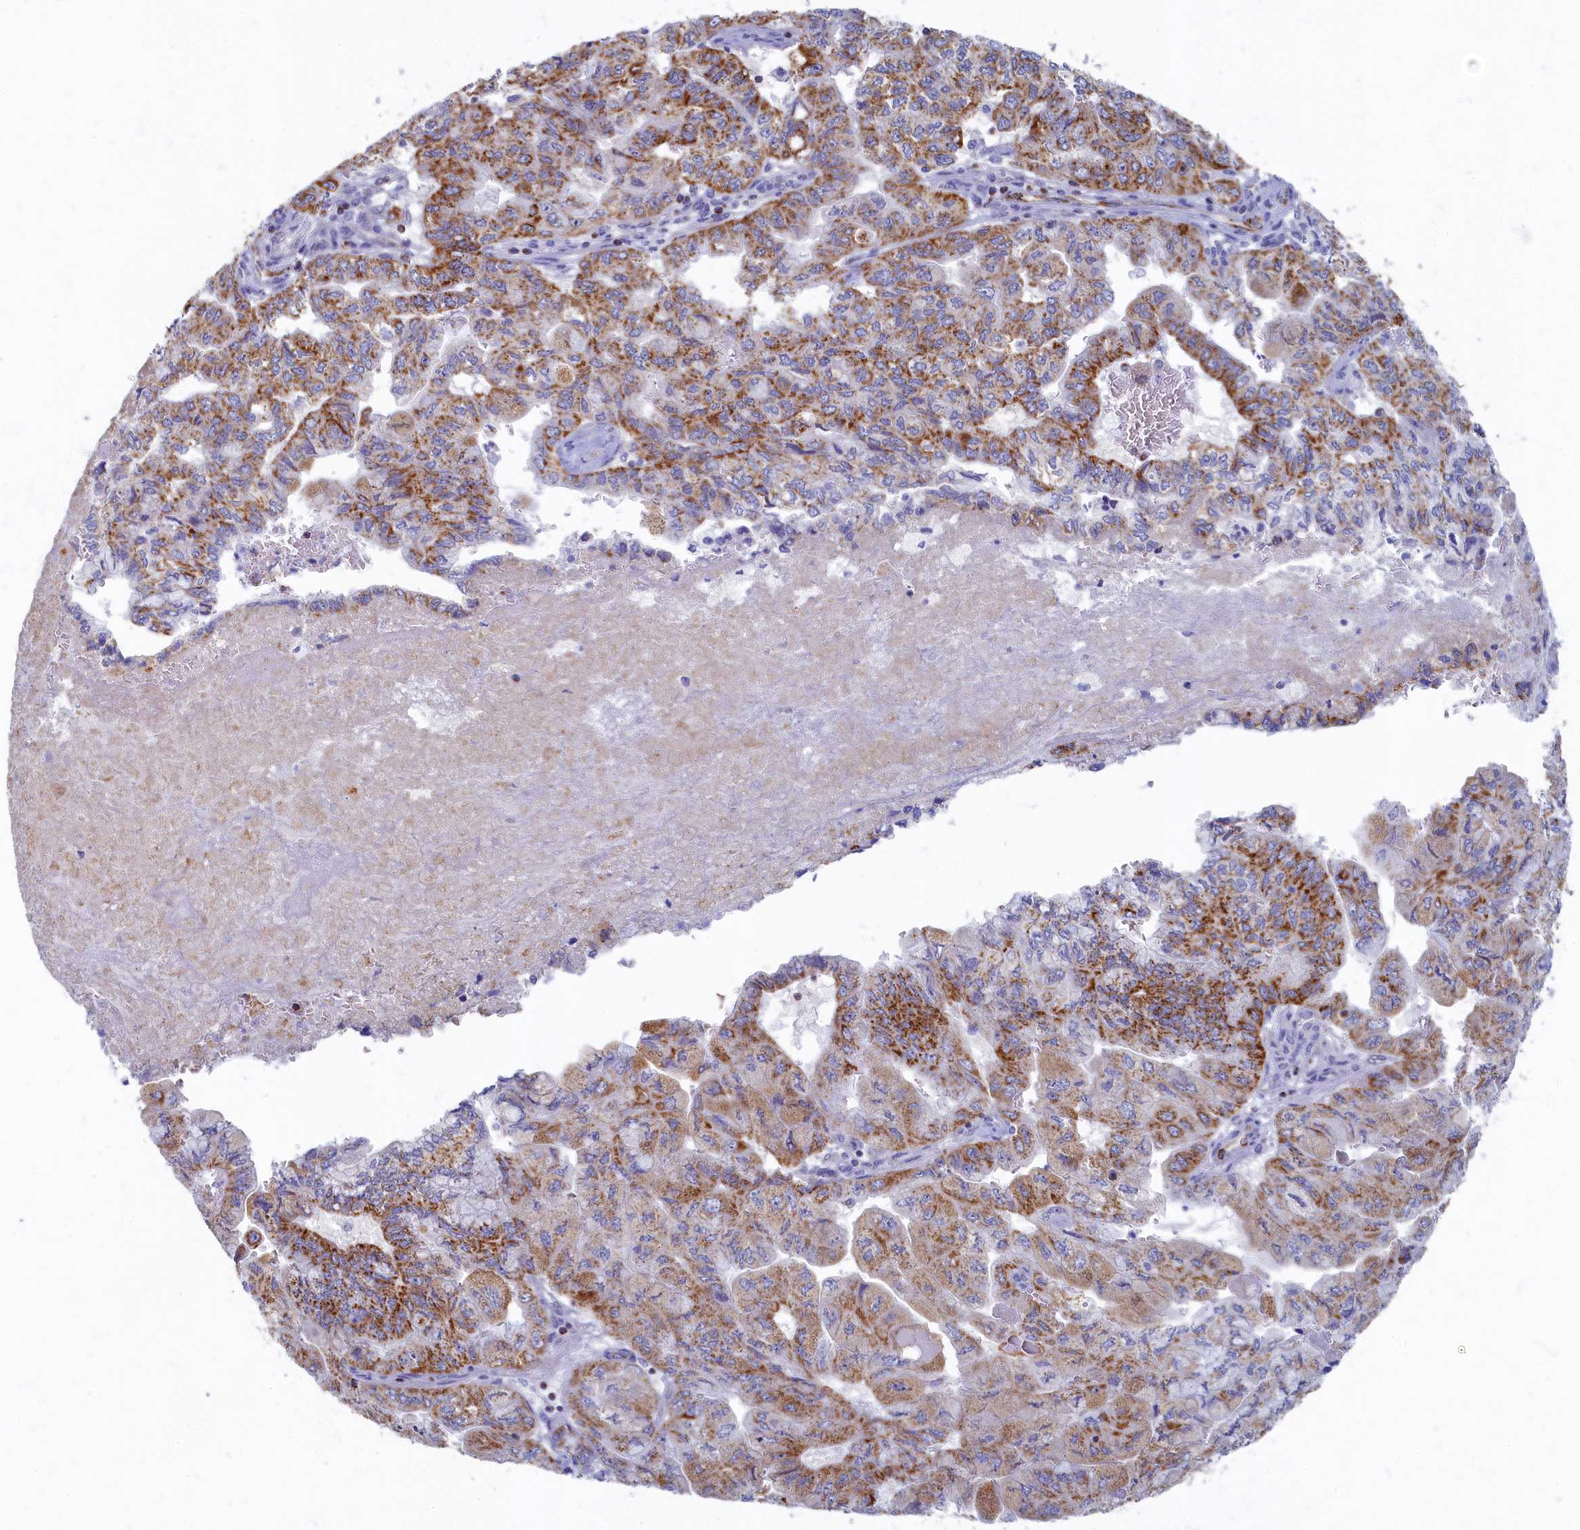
{"staining": {"intensity": "moderate", "quantity": ">75%", "location": "cytoplasmic/membranous"}, "tissue": "pancreatic cancer", "cell_type": "Tumor cells", "image_type": "cancer", "snomed": [{"axis": "morphology", "description": "Adenocarcinoma, NOS"}, {"axis": "topography", "description": "Pancreas"}], "caption": "Human pancreatic cancer stained for a protein (brown) exhibits moderate cytoplasmic/membranous positive expression in about >75% of tumor cells.", "gene": "OCIAD2", "patient": {"sex": "male", "age": 51}}